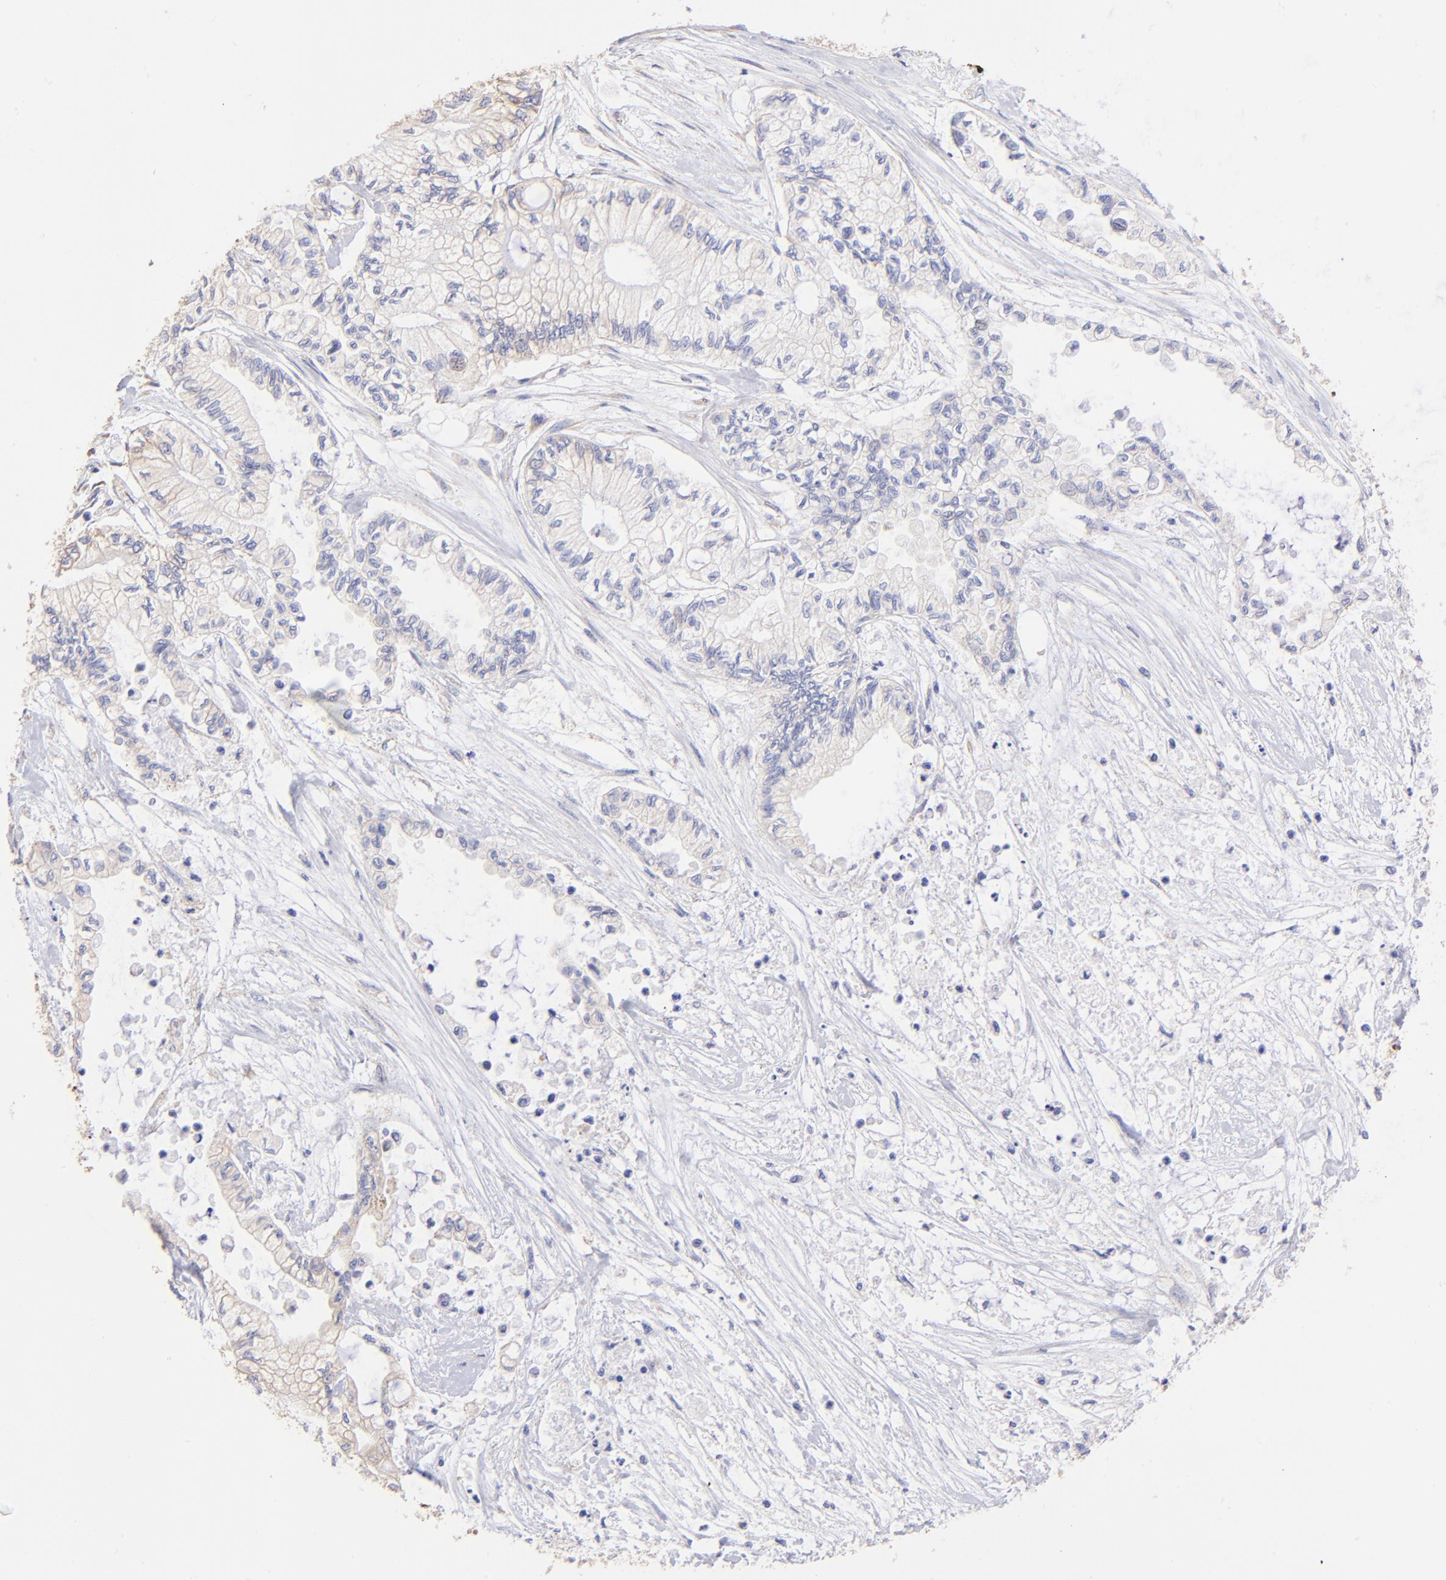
{"staining": {"intensity": "moderate", "quantity": "25%-75%", "location": "cytoplasmic/membranous"}, "tissue": "pancreatic cancer", "cell_type": "Tumor cells", "image_type": "cancer", "snomed": [{"axis": "morphology", "description": "Adenocarcinoma, NOS"}, {"axis": "topography", "description": "Pancreas"}], "caption": "There is medium levels of moderate cytoplasmic/membranous staining in tumor cells of pancreatic cancer, as demonstrated by immunohistochemical staining (brown color).", "gene": "RPL30", "patient": {"sex": "male", "age": 79}}